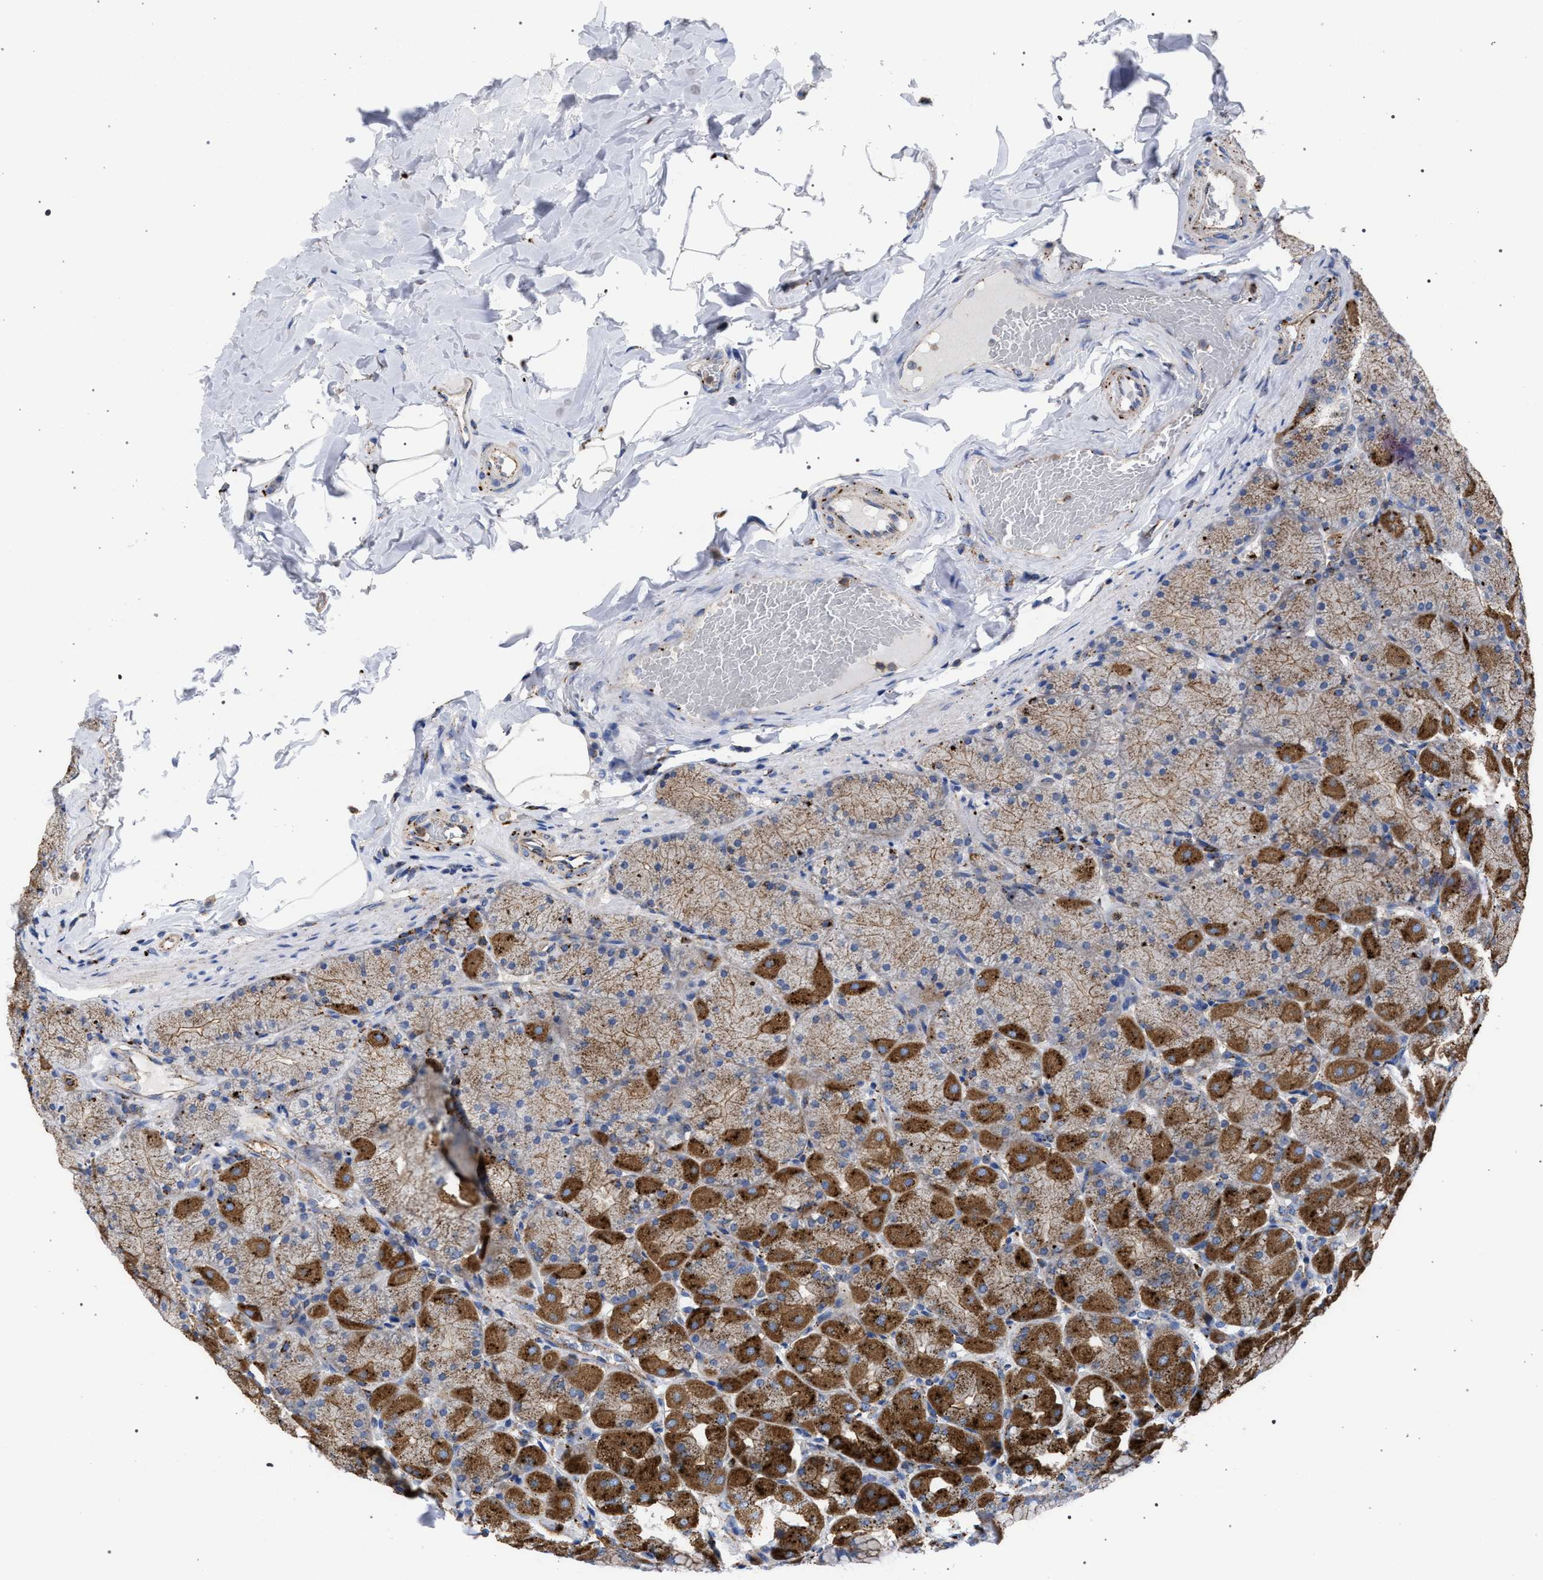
{"staining": {"intensity": "moderate", "quantity": ">75%", "location": "cytoplasmic/membranous"}, "tissue": "stomach", "cell_type": "Glandular cells", "image_type": "normal", "snomed": [{"axis": "morphology", "description": "Normal tissue, NOS"}, {"axis": "topography", "description": "Stomach, upper"}], "caption": "The immunohistochemical stain shows moderate cytoplasmic/membranous expression in glandular cells of benign stomach. The staining is performed using DAB brown chromogen to label protein expression. The nuclei are counter-stained blue using hematoxylin.", "gene": "PPT1", "patient": {"sex": "female", "age": 56}}